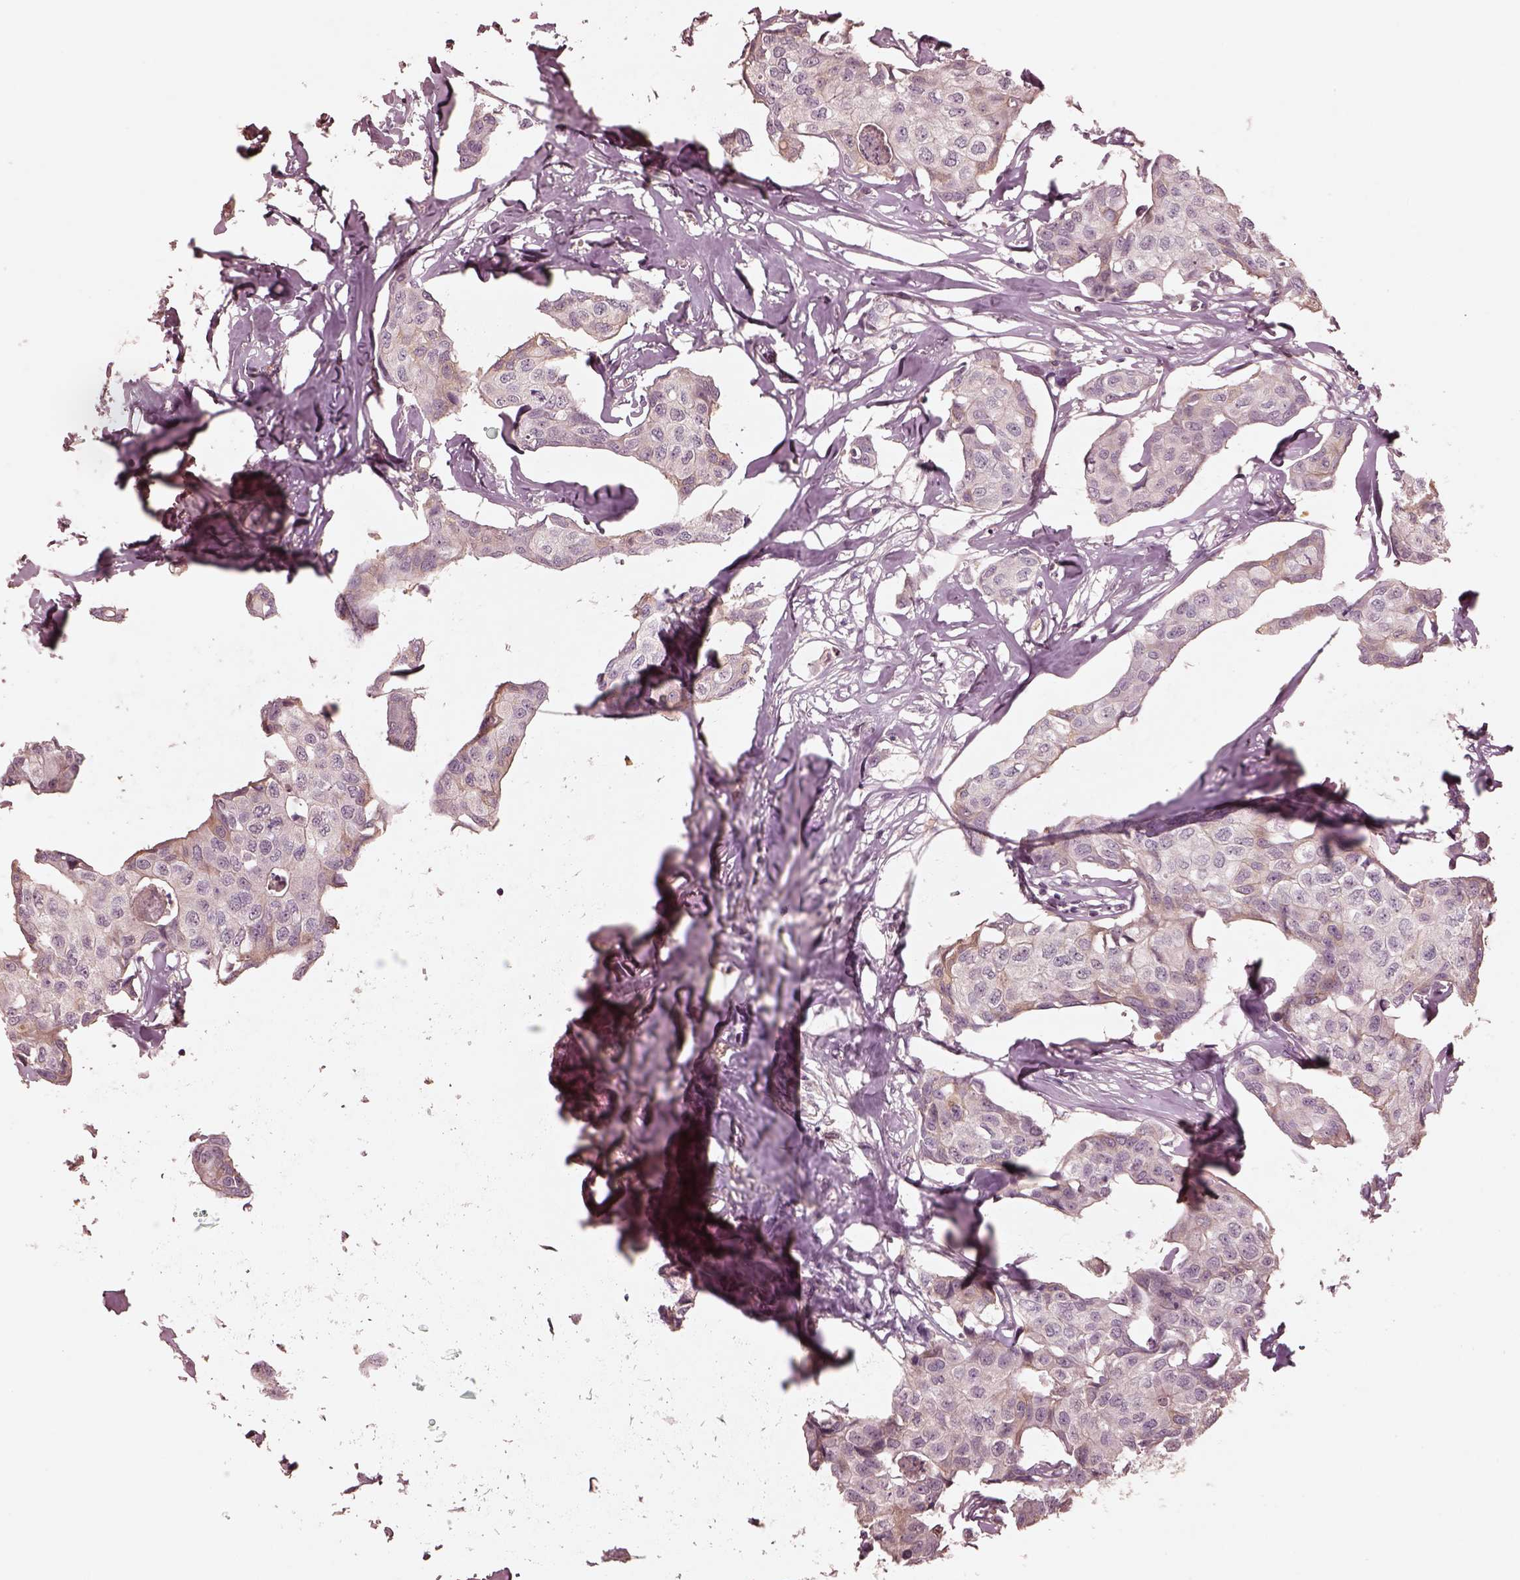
{"staining": {"intensity": "negative", "quantity": "none", "location": "none"}, "tissue": "breast cancer", "cell_type": "Tumor cells", "image_type": "cancer", "snomed": [{"axis": "morphology", "description": "Duct carcinoma"}, {"axis": "topography", "description": "Breast"}], "caption": "Intraductal carcinoma (breast) was stained to show a protein in brown. There is no significant expression in tumor cells.", "gene": "TF", "patient": {"sex": "female", "age": 80}}